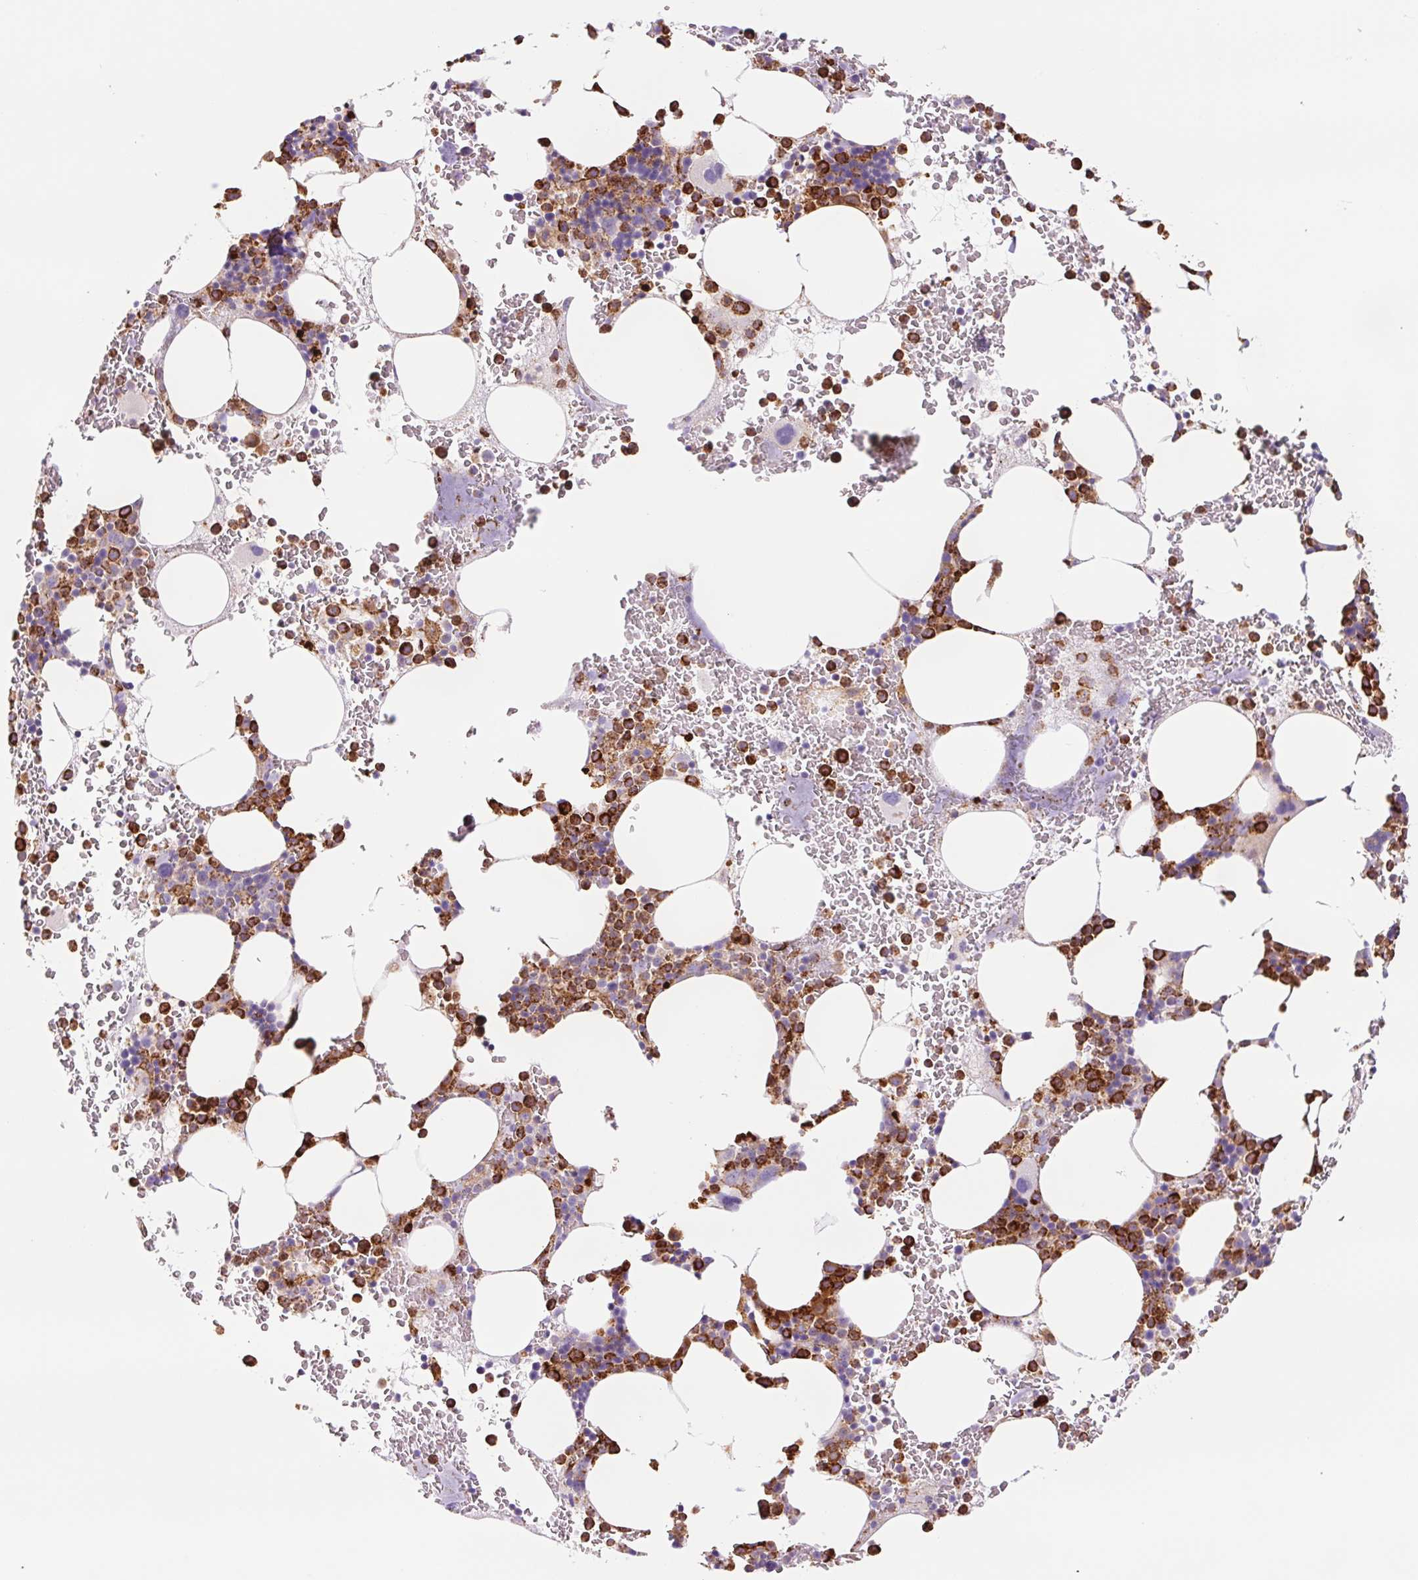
{"staining": {"intensity": "strong", "quantity": "25%-75%", "location": "cytoplasmic/membranous"}, "tissue": "bone marrow", "cell_type": "Hematopoietic cells", "image_type": "normal", "snomed": [{"axis": "morphology", "description": "Normal tissue, NOS"}, {"axis": "topography", "description": "Bone marrow"}], "caption": "Protein expression by immunohistochemistry (IHC) exhibits strong cytoplasmic/membranous positivity in about 25%-75% of hematopoietic cells in unremarkable bone marrow.", "gene": "SH2D6", "patient": {"sex": "male", "age": 62}}